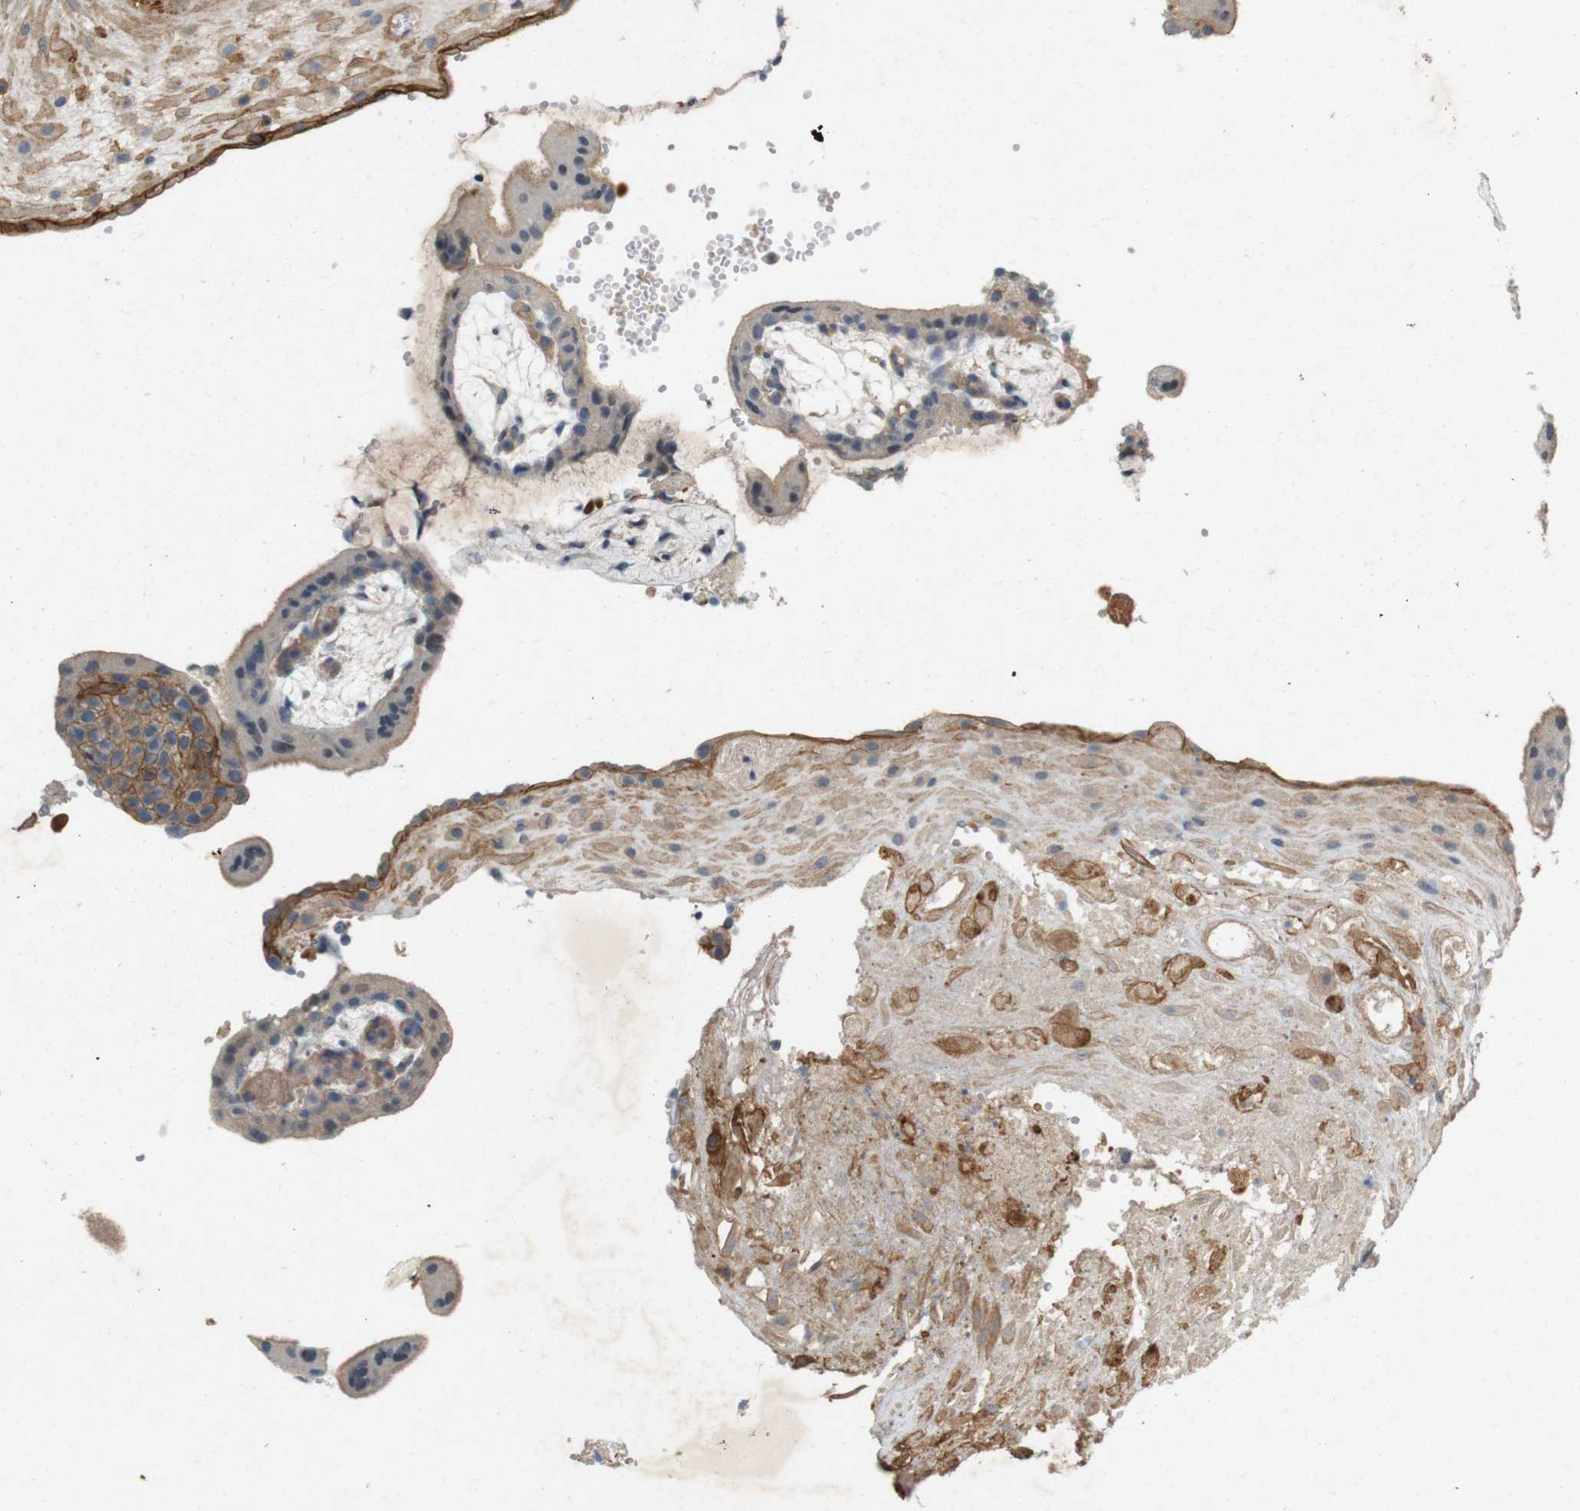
{"staining": {"intensity": "strong", "quantity": ">75%", "location": "cytoplasmic/membranous"}, "tissue": "placenta", "cell_type": "Decidual cells", "image_type": "normal", "snomed": [{"axis": "morphology", "description": "Normal tissue, NOS"}, {"axis": "topography", "description": "Placenta"}], "caption": "This image shows unremarkable placenta stained with immunohistochemistry to label a protein in brown. The cytoplasmic/membranous of decidual cells show strong positivity for the protein. Nuclei are counter-stained blue.", "gene": "PVR", "patient": {"sex": "female", "age": 18}}